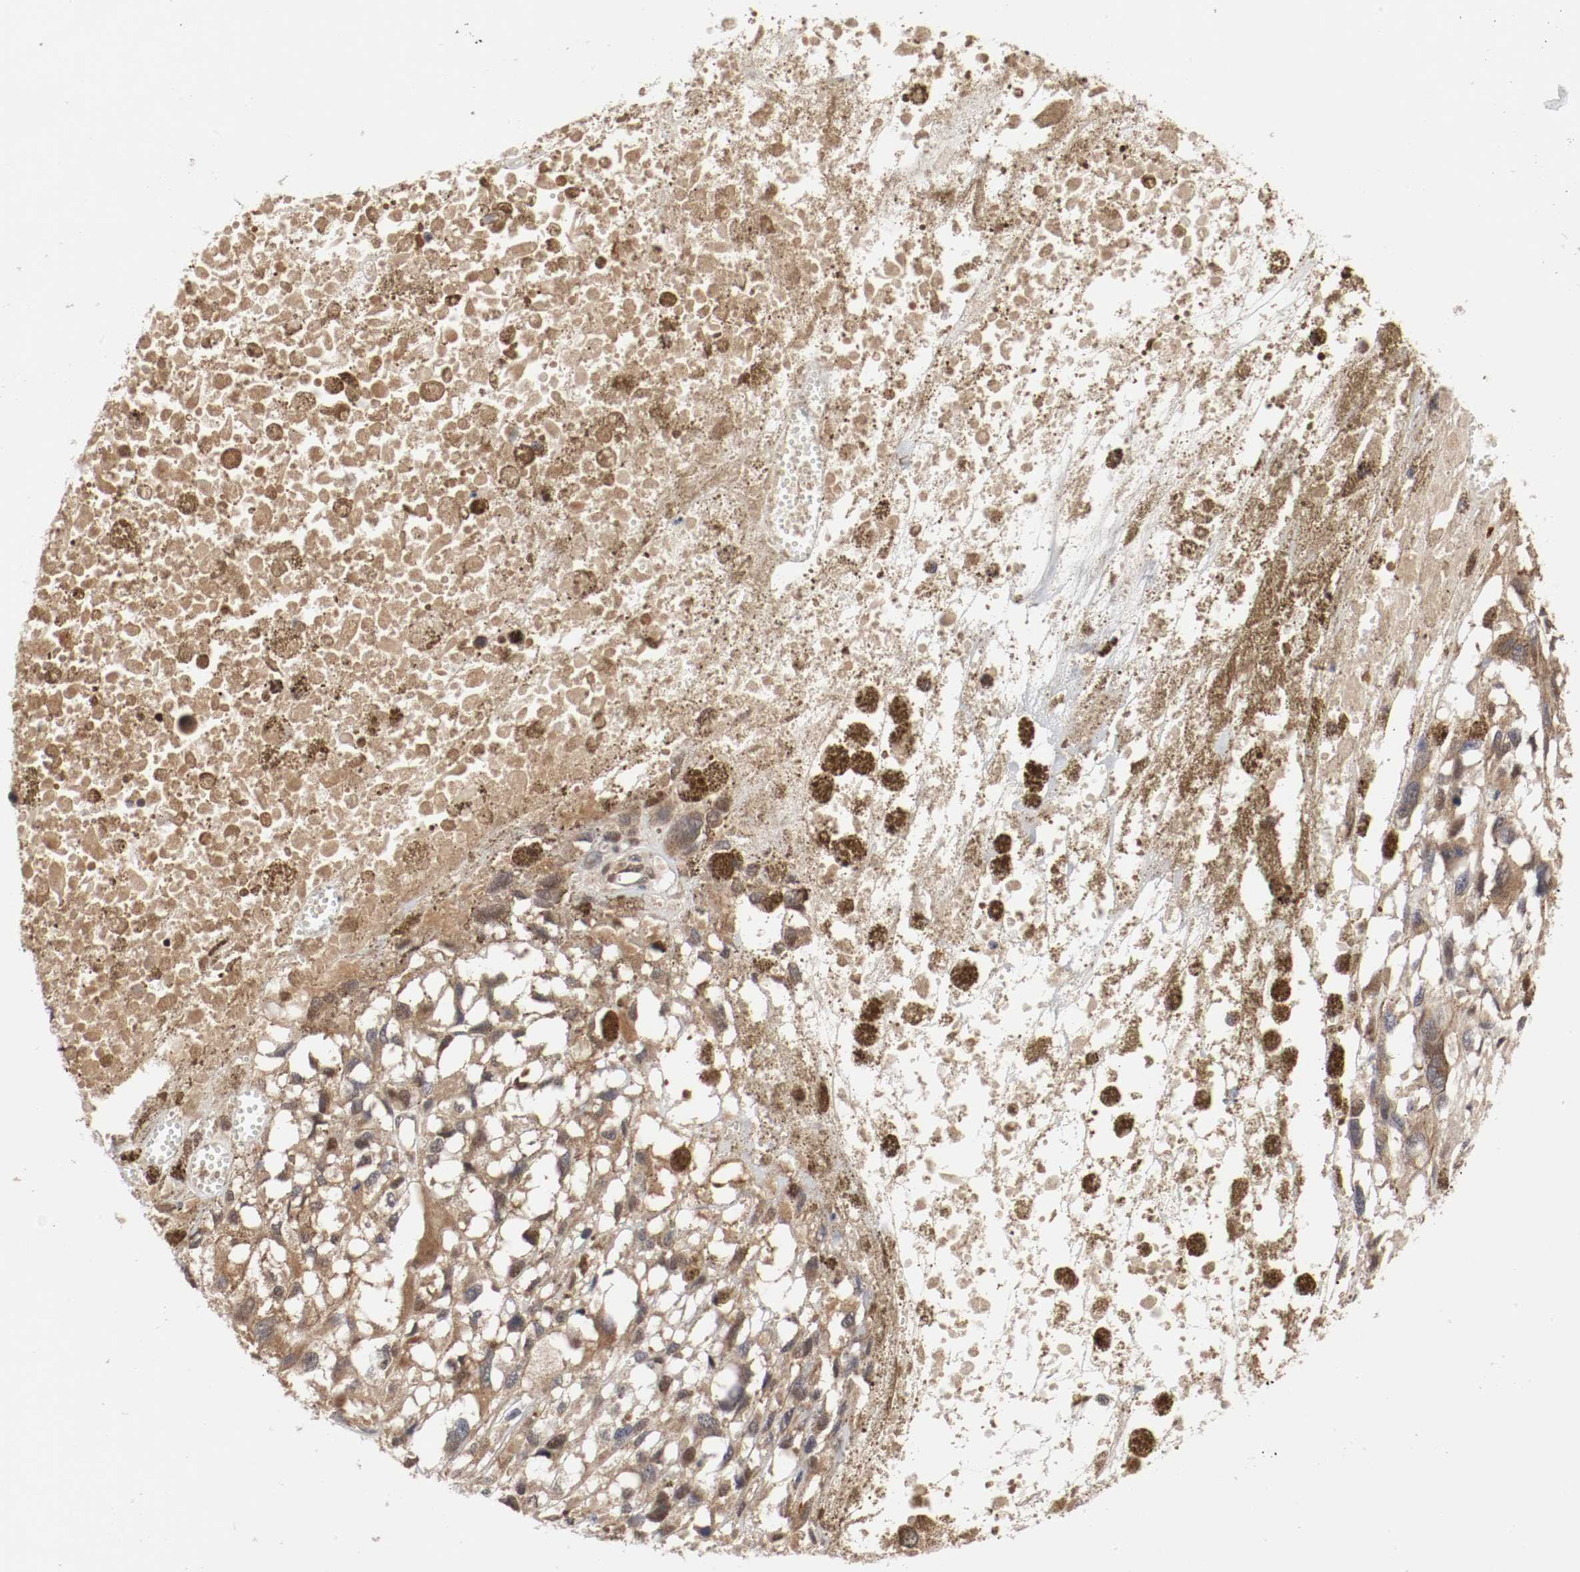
{"staining": {"intensity": "moderate", "quantity": ">75%", "location": "cytoplasmic/membranous"}, "tissue": "melanoma", "cell_type": "Tumor cells", "image_type": "cancer", "snomed": [{"axis": "morphology", "description": "Malignant melanoma, Metastatic site"}, {"axis": "topography", "description": "Lymph node"}], "caption": "Human malignant melanoma (metastatic site) stained for a protein (brown) exhibits moderate cytoplasmic/membranous positive expression in approximately >75% of tumor cells.", "gene": "AFG3L2", "patient": {"sex": "male", "age": 59}}